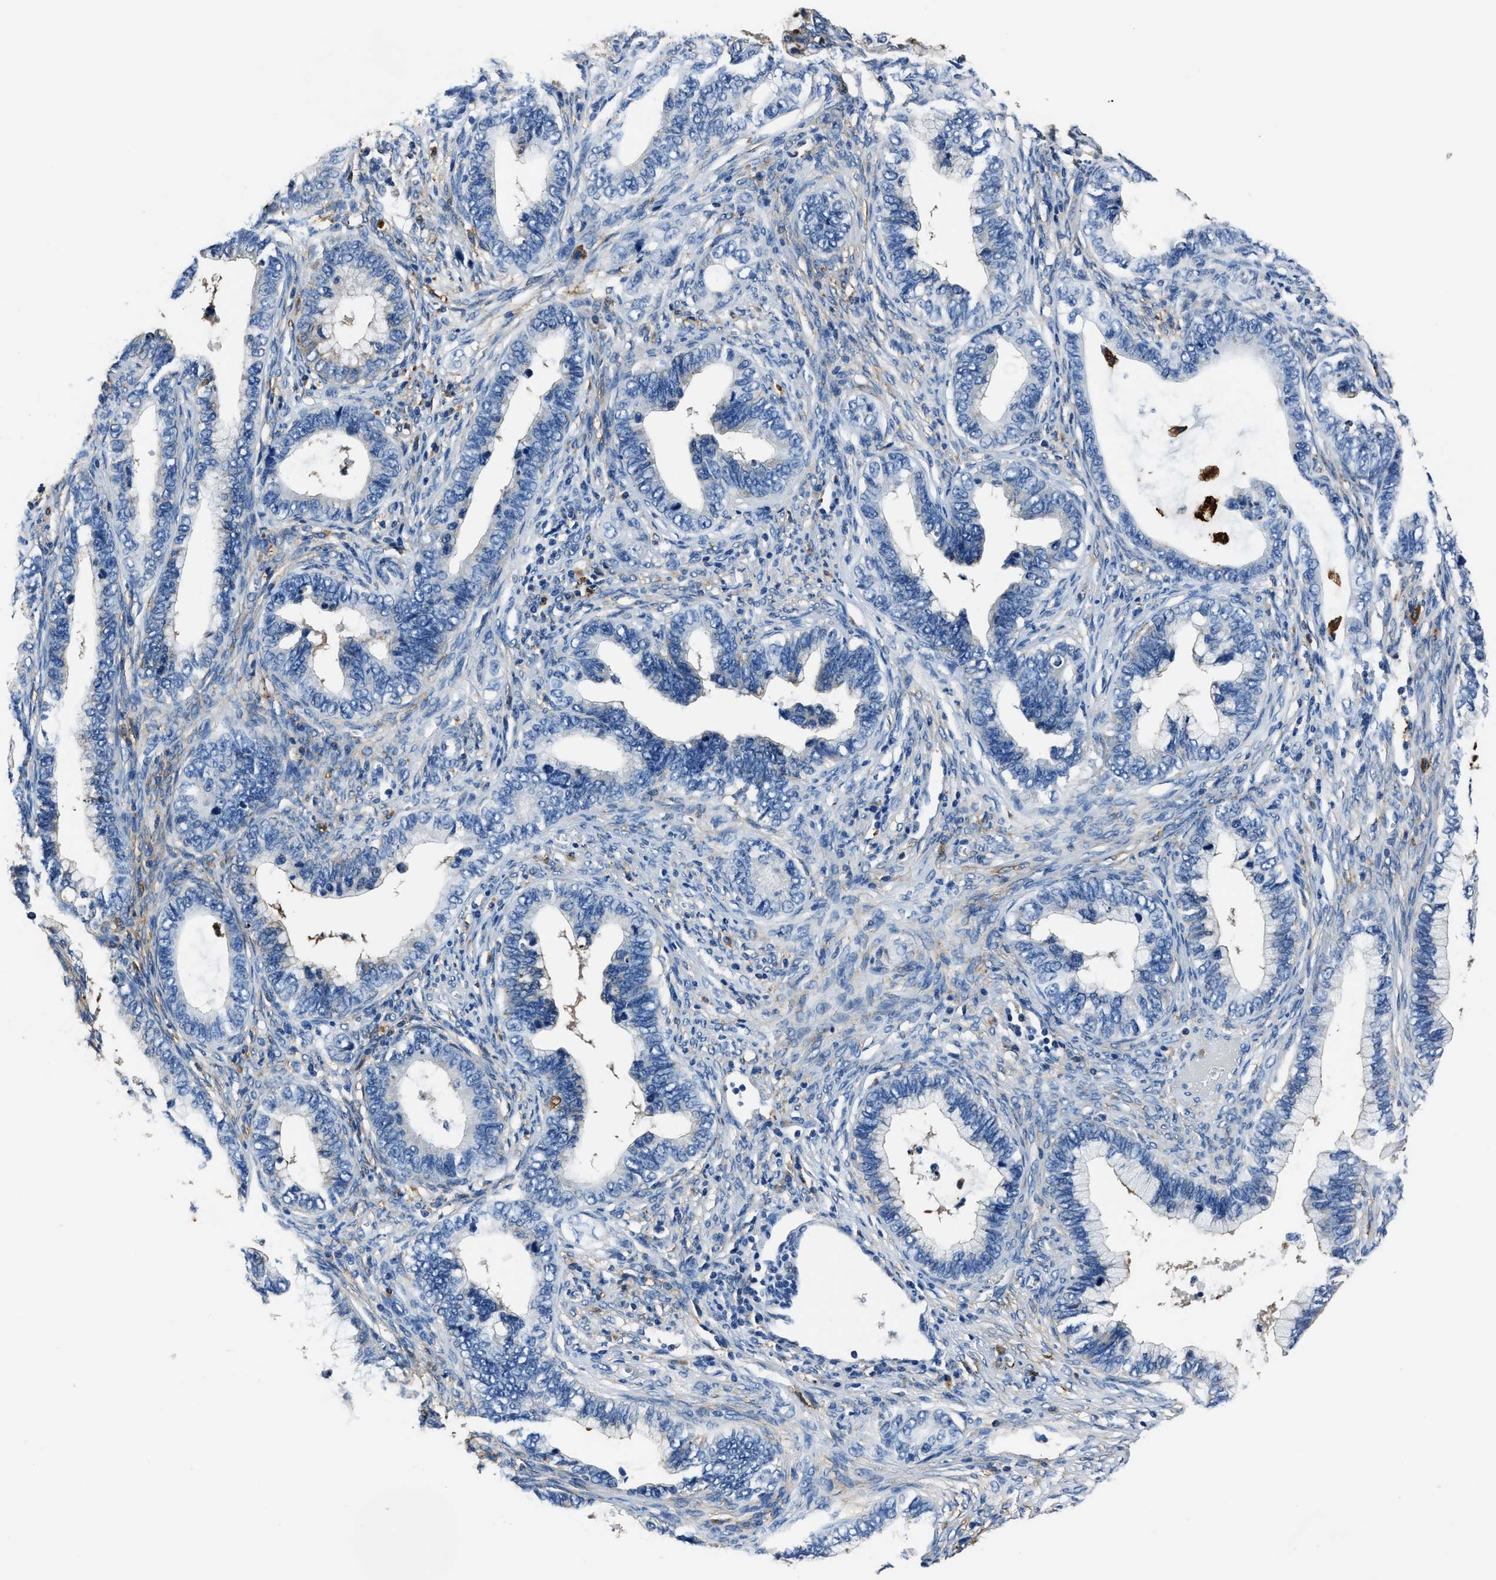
{"staining": {"intensity": "negative", "quantity": "none", "location": "none"}, "tissue": "cervical cancer", "cell_type": "Tumor cells", "image_type": "cancer", "snomed": [{"axis": "morphology", "description": "Adenocarcinoma, NOS"}, {"axis": "topography", "description": "Cervix"}], "caption": "Tumor cells are negative for brown protein staining in cervical cancer (adenocarcinoma).", "gene": "FTL", "patient": {"sex": "female", "age": 44}}